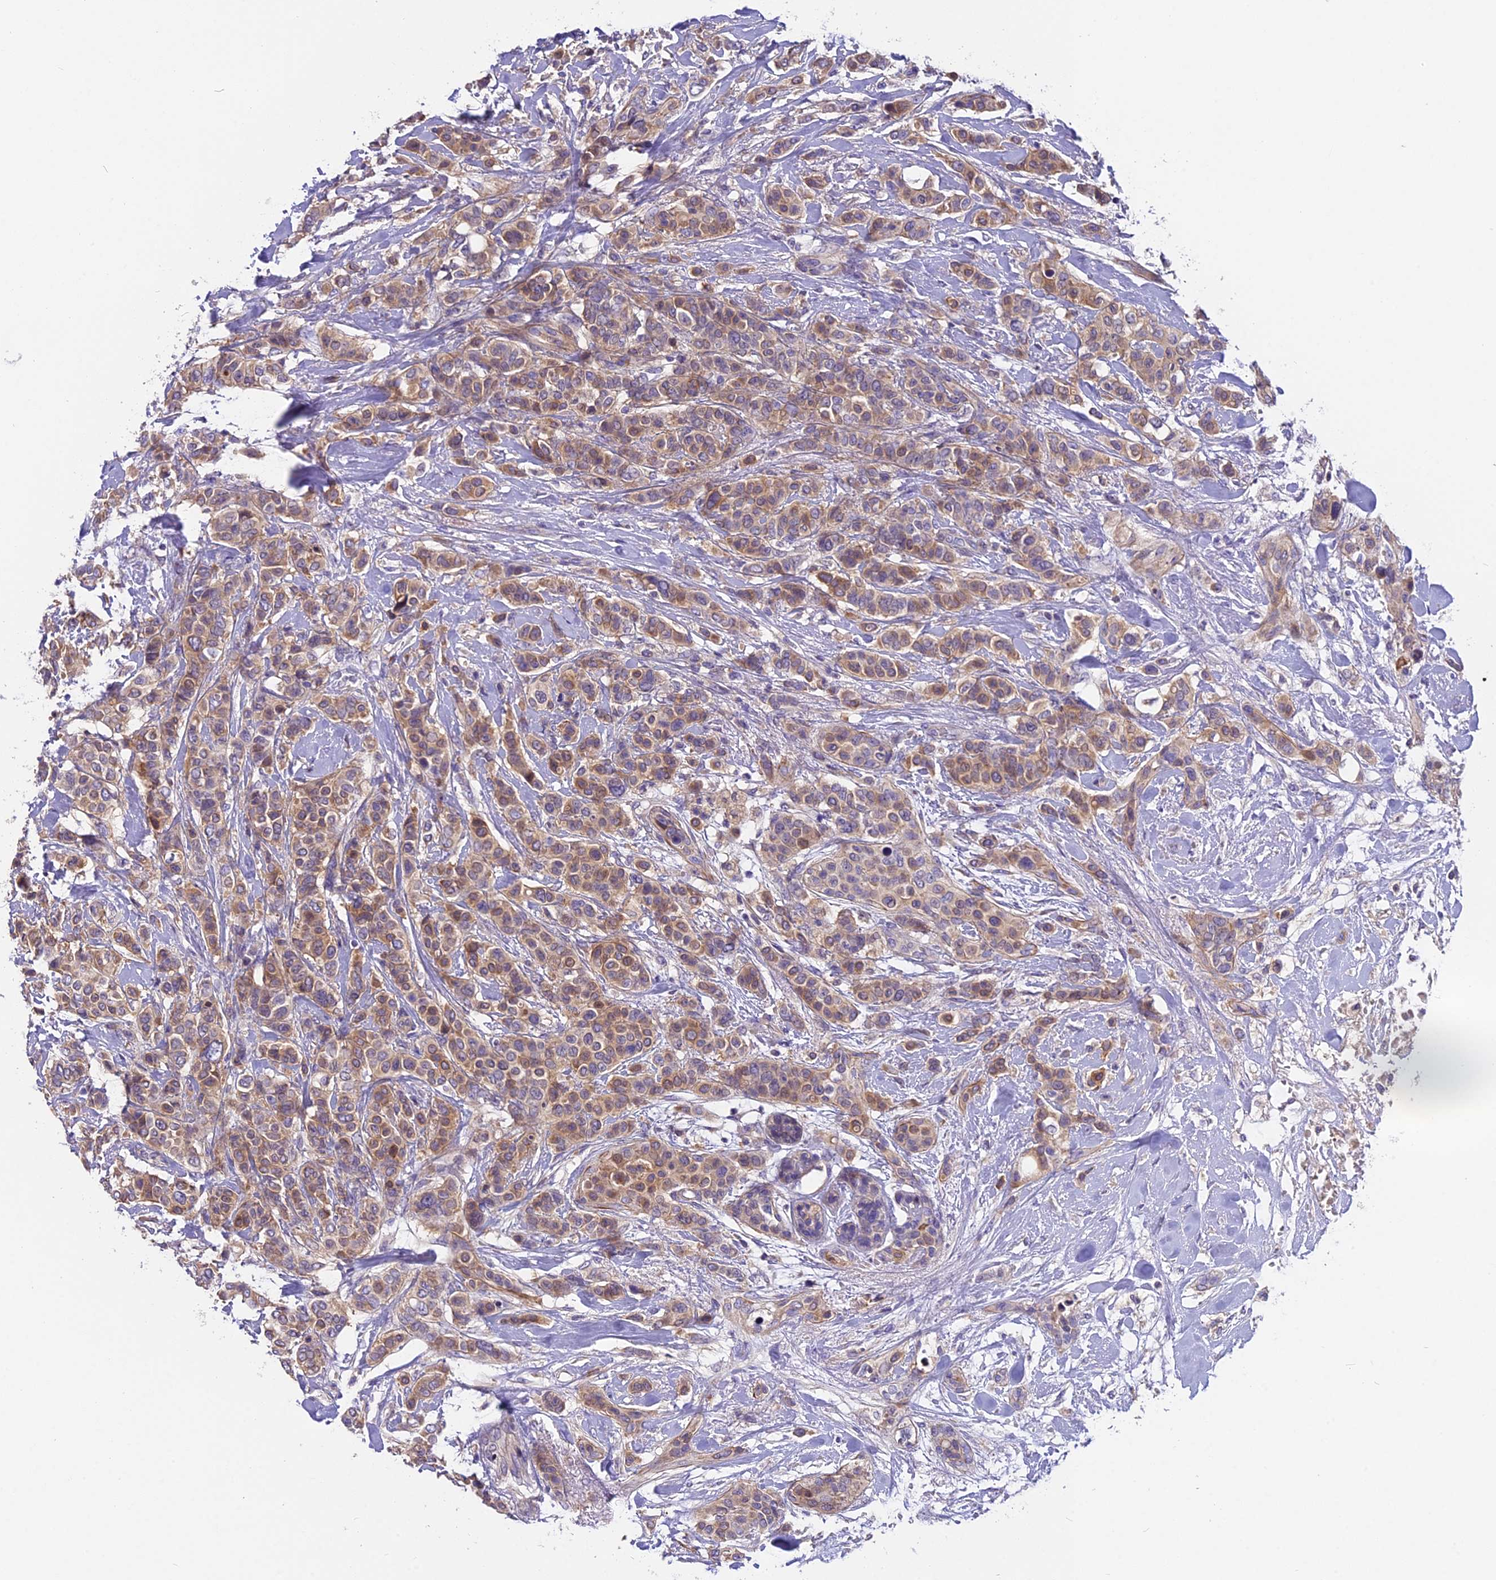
{"staining": {"intensity": "moderate", "quantity": ">75%", "location": "cytoplasmic/membranous"}, "tissue": "breast cancer", "cell_type": "Tumor cells", "image_type": "cancer", "snomed": [{"axis": "morphology", "description": "Lobular carcinoma"}, {"axis": "topography", "description": "Breast"}], "caption": "High-magnification brightfield microscopy of breast cancer stained with DAB (brown) and counterstained with hematoxylin (blue). tumor cells exhibit moderate cytoplasmic/membranous expression is appreciated in approximately>75% of cells.", "gene": "FAM98C", "patient": {"sex": "female", "age": 51}}